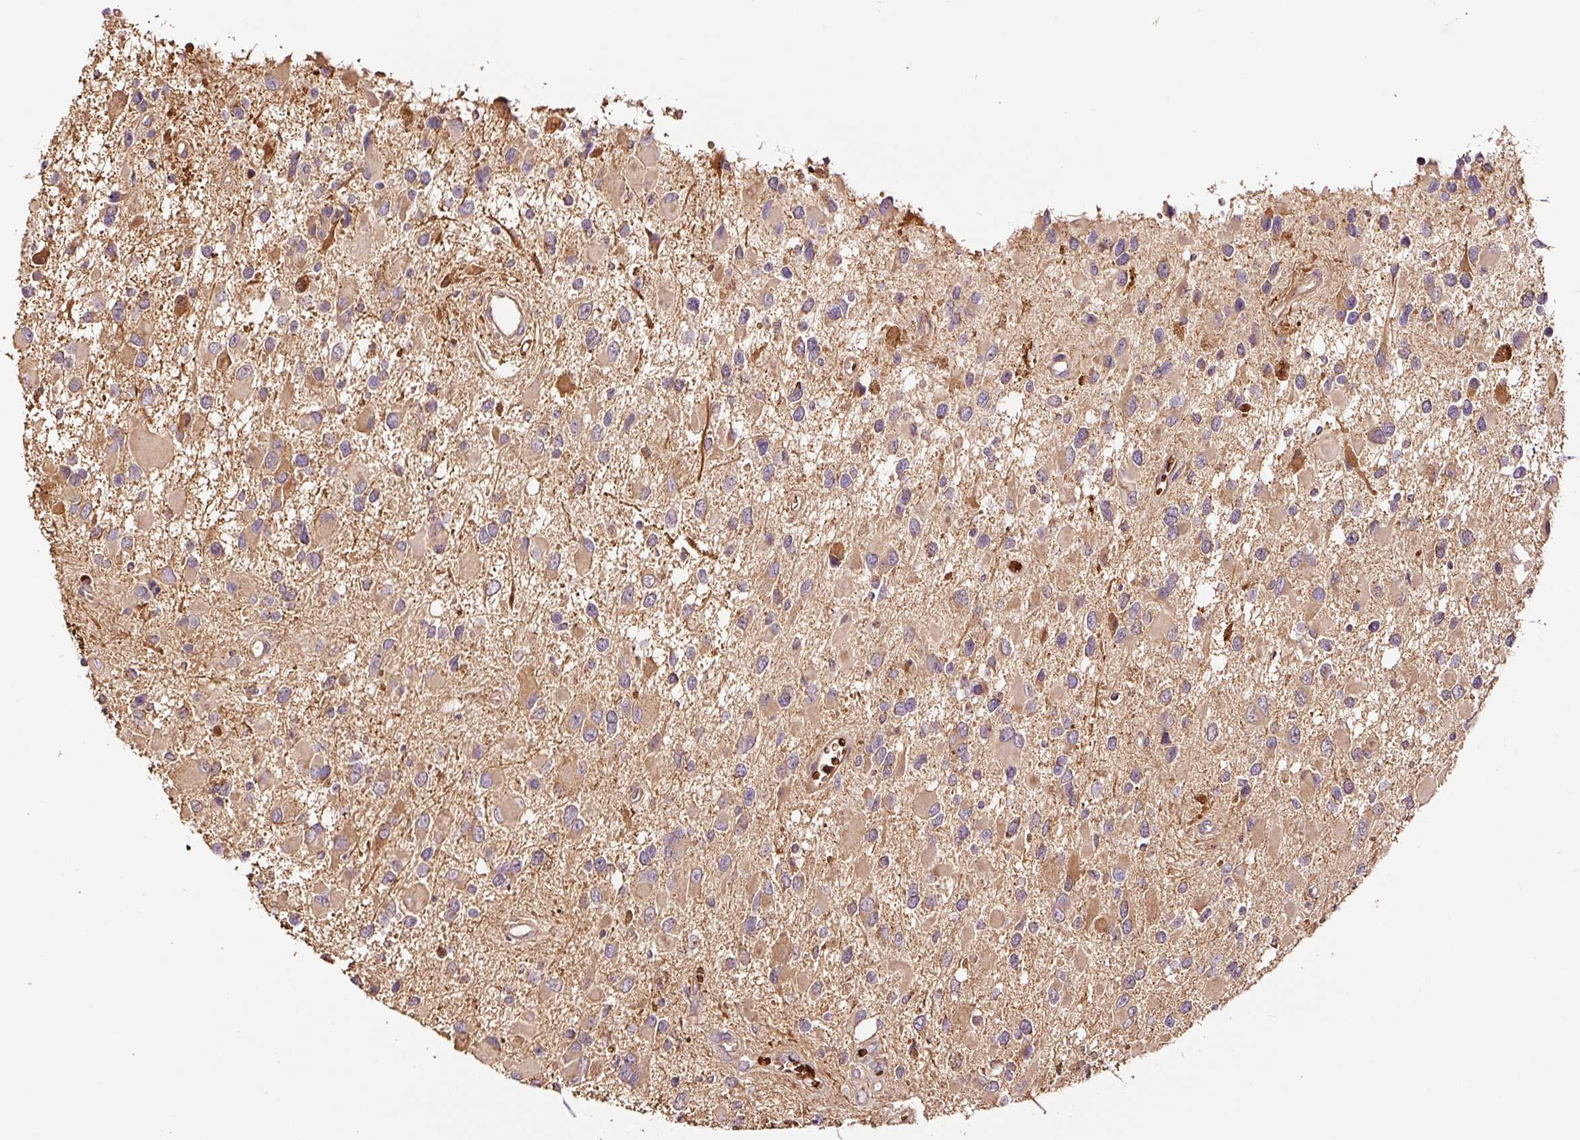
{"staining": {"intensity": "moderate", "quantity": ">75%", "location": "cytoplasmic/membranous"}, "tissue": "glioma", "cell_type": "Tumor cells", "image_type": "cancer", "snomed": [{"axis": "morphology", "description": "Glioma, malignant, High grade"}, {"axis": "topography", "description": "Brain"}], "caption": "A brown stain shows moderate cytoplasmic/membranous positivity of a protein in glioma tumor cells.", "gene": "PGLYRP2", "patient": {"sex": "male", "age": 53}}